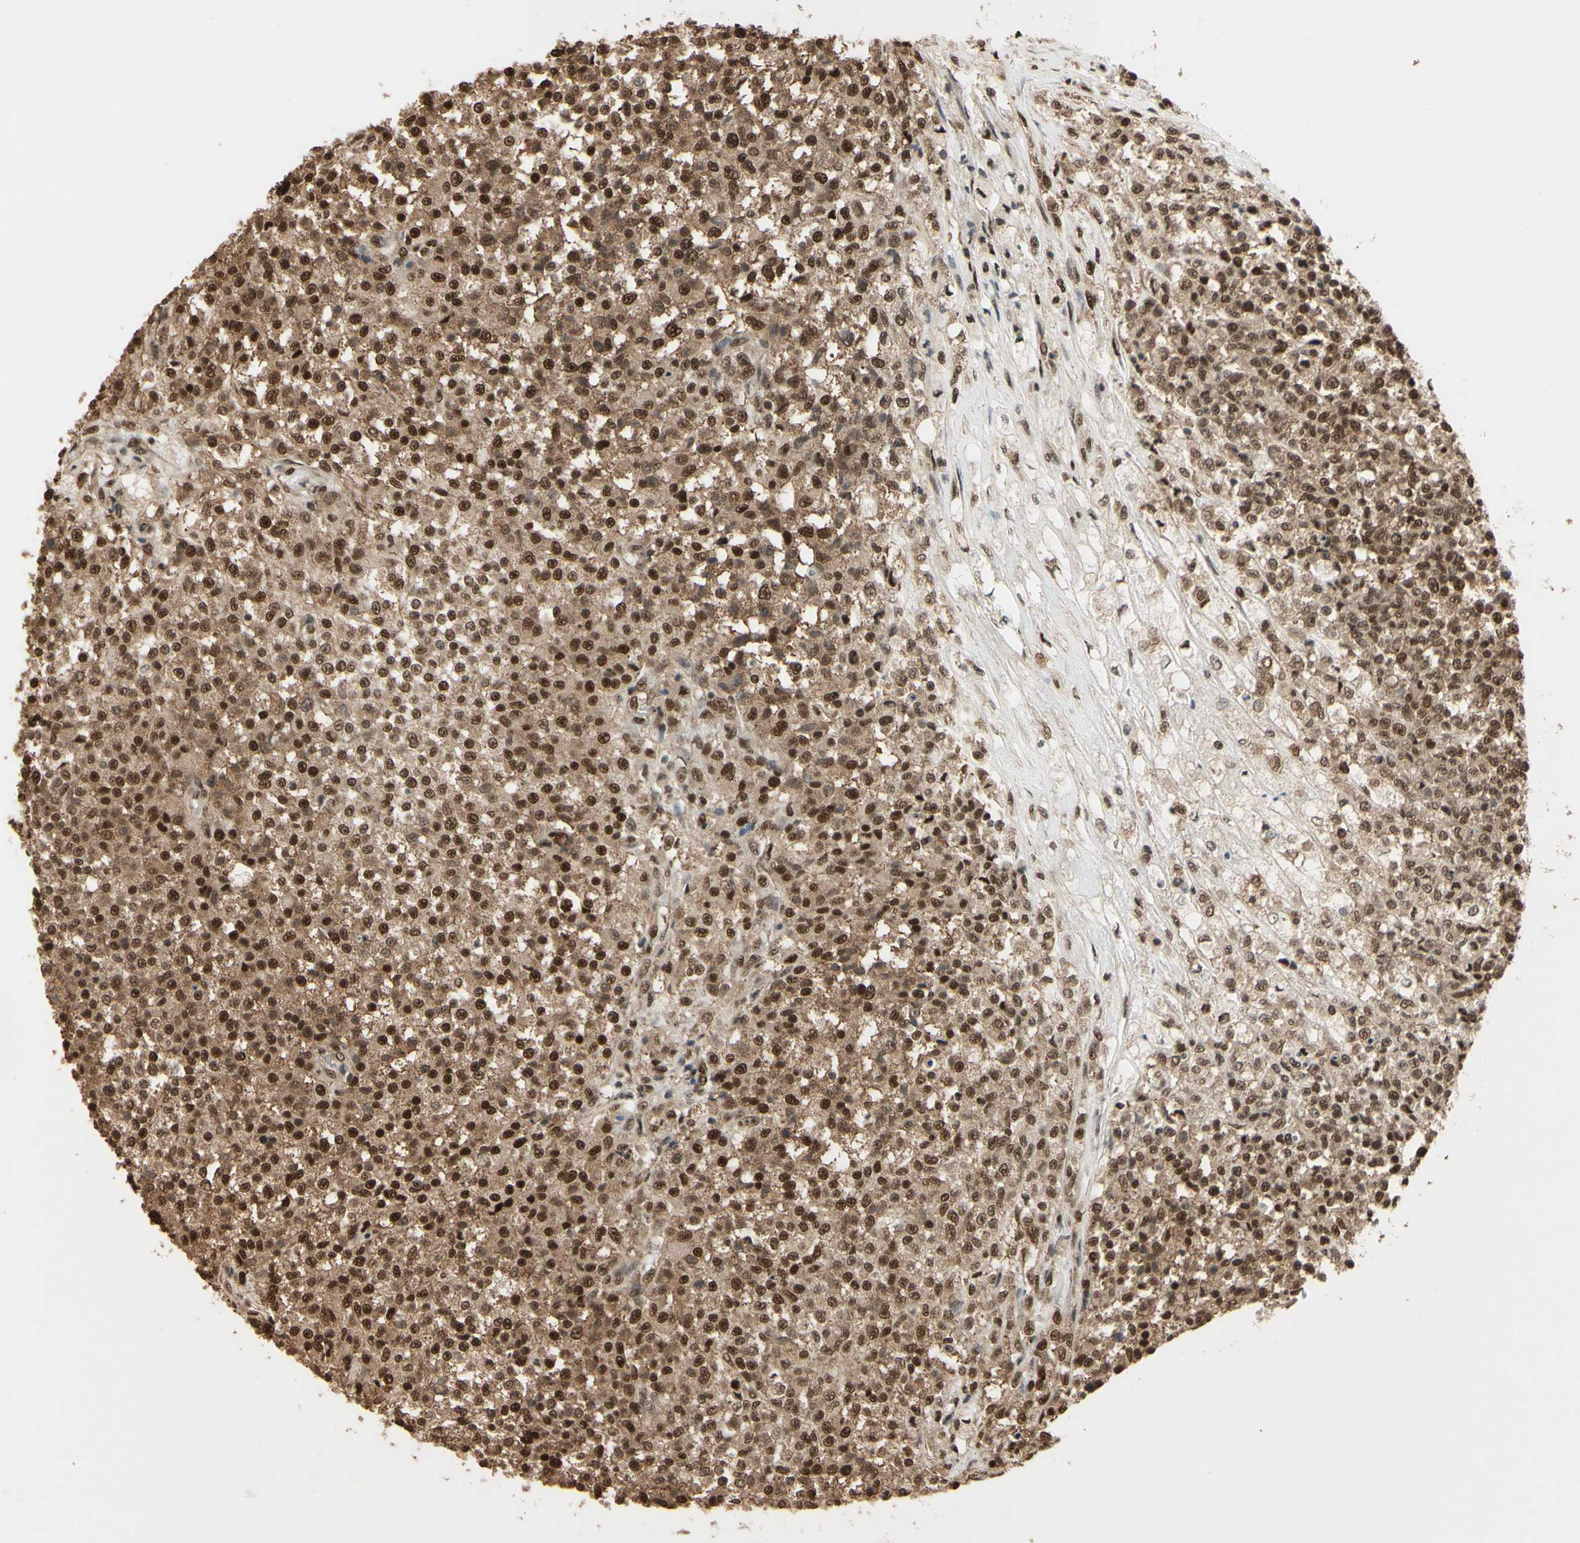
{"staining": {"intensity": "strong", "quantity": ">75%", "location": "cytoplasmic/membranous,nuclear"}, "tissue": "testis cancer", "cell_type": "Tumor cells", "image_type": "cancer", "snomed": [{"axis": "morphology", "description": "Seminoma, NOS"}, {"axis": "topography", "description": "Testis"}], "caption": "Approximately >75% of tumor cells in testis cancer (seminoma) exhibit strong cytoplasmic/membranous and nuclear protein positivity as visualized by brown immunohistochemical staining.", "gene": "HSF1", "patient": {"sex": "male", "age": 59}}